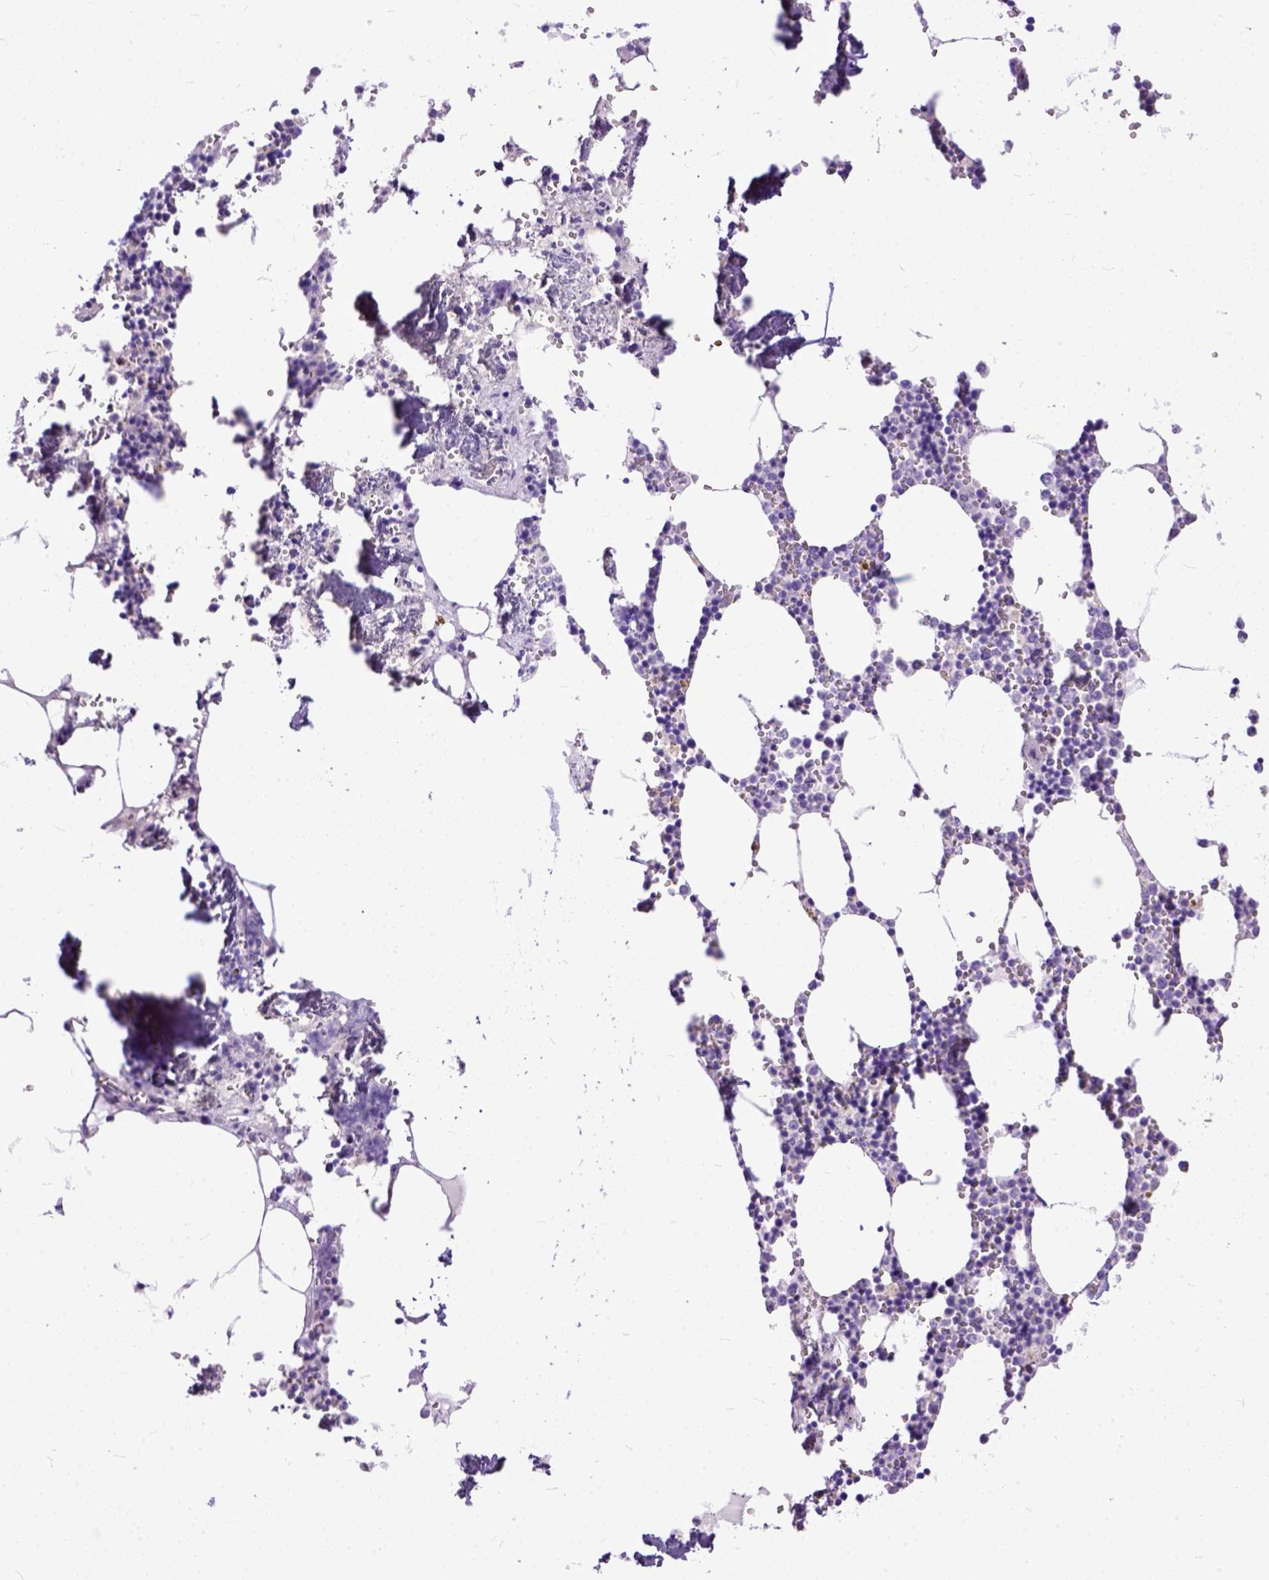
{"staining": {"intensity": "strong", "quantity": "<25%", "location": "cytoplasmic/membranous"}, "tissue": "bone marrow", "cell_type": "Hematopoietic cells", "image_type": "normal", "snomed": [{"axis": "morphology", "description": "Normal tissue, NOS"}, {"axis": "topography", "description": "Bone marrow"}], "caption": "Protein positivity by IHC shows strong cytoplasmic/membranous positivity in about <25% of hematopoietic cells in benign bone marrow. Using DAB (brown) and hematoxylin (blue) stains, captured at high magnification using brightfield microscopy.", "gene": "CRB1", "patient": {"sex": "male", "age": 54}}